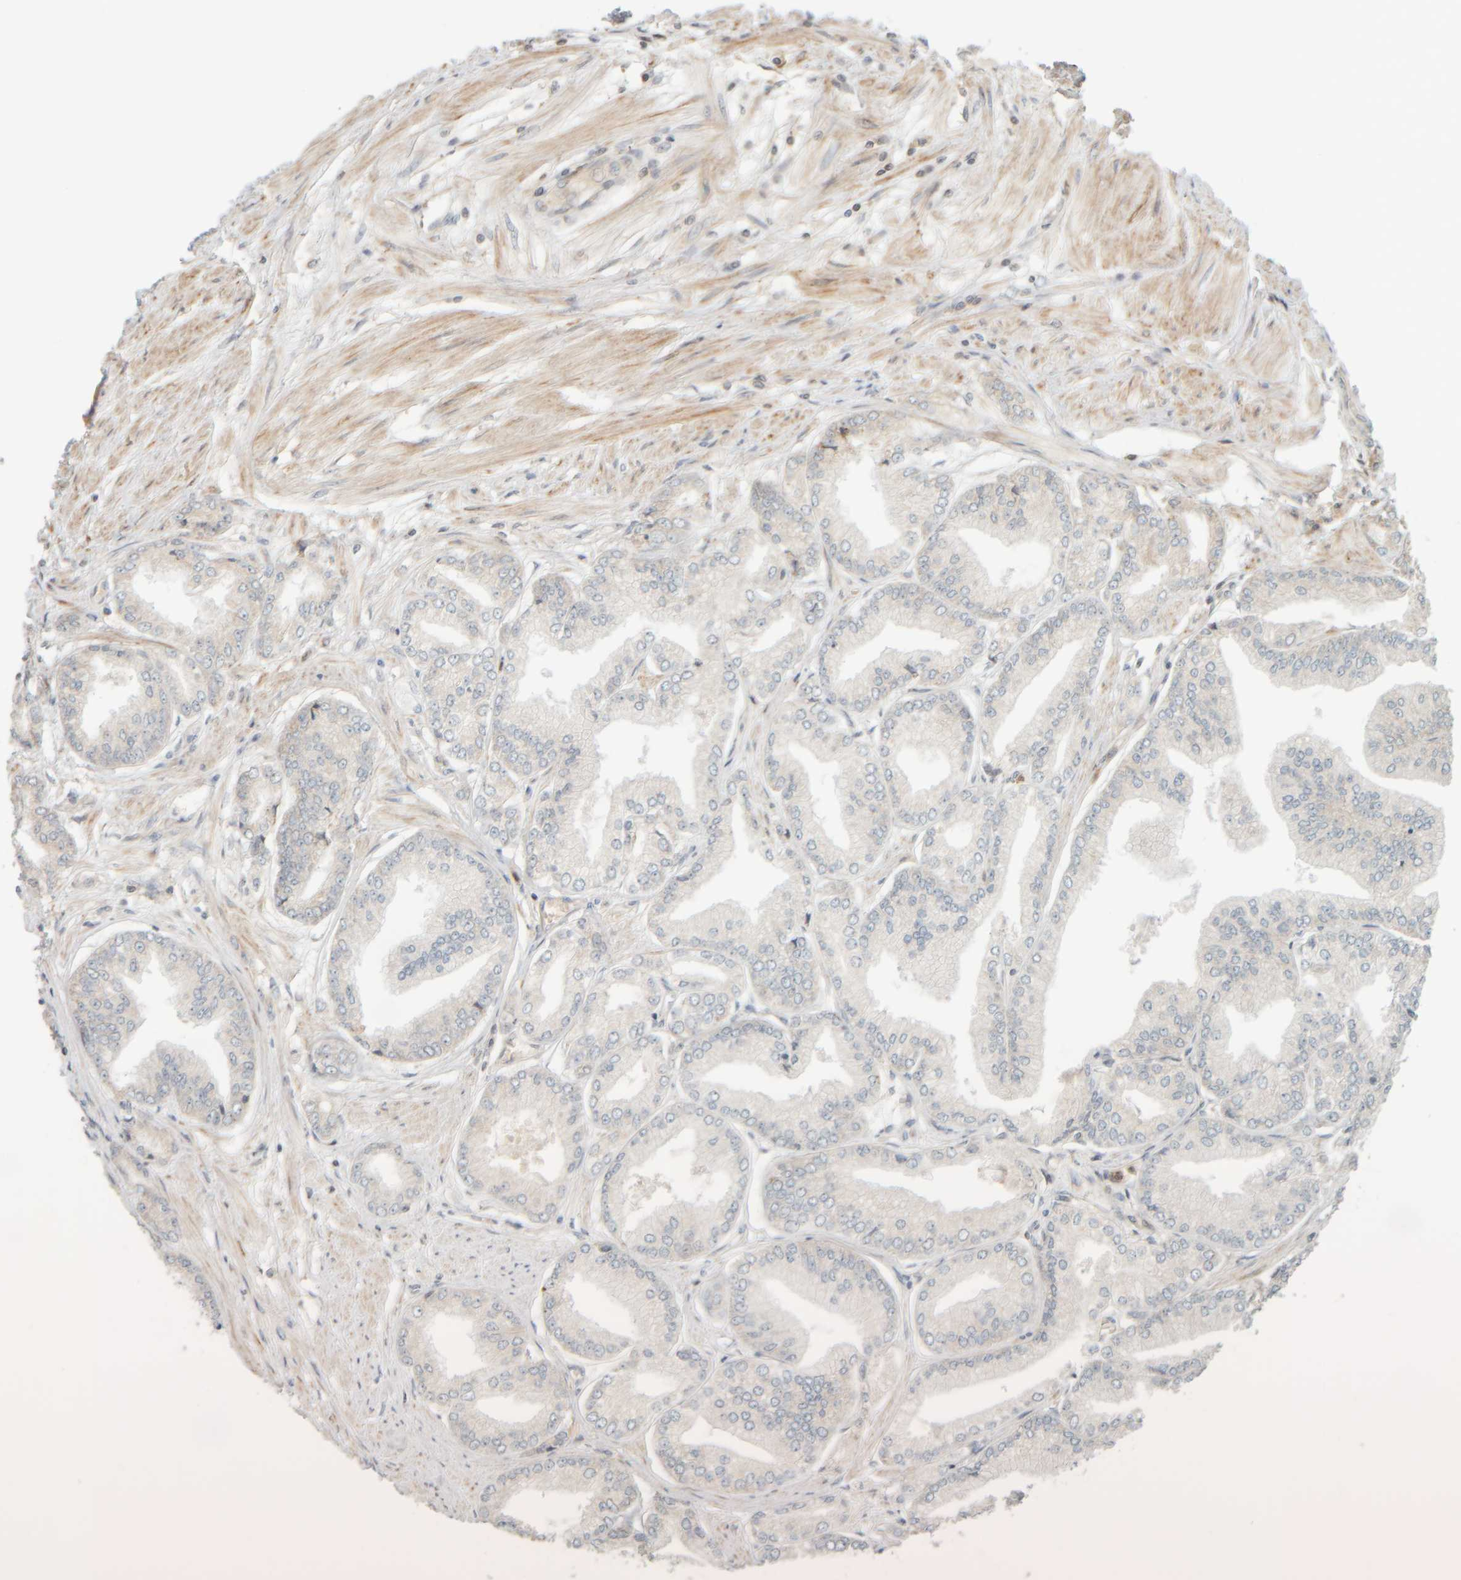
{"staining": {"intensity": "negative", "quantity": "none", "location": "none"}, "tissue": "prostate cancer", "cell_type": "Tumor cells", "image_type": "cancer", "snomed": [{"axis": "morphology", "description": "Adenocarcinoma, Low grade"}, {"axis": "topography", "description": "Prostate"}], "caption": "This is an immunohistochemistry image of human prostate cancer. There is no positivity in tumor cells.", "gene": "PTGES3L-AARSD1", "patient": {"sex": "male", "age": 52}}